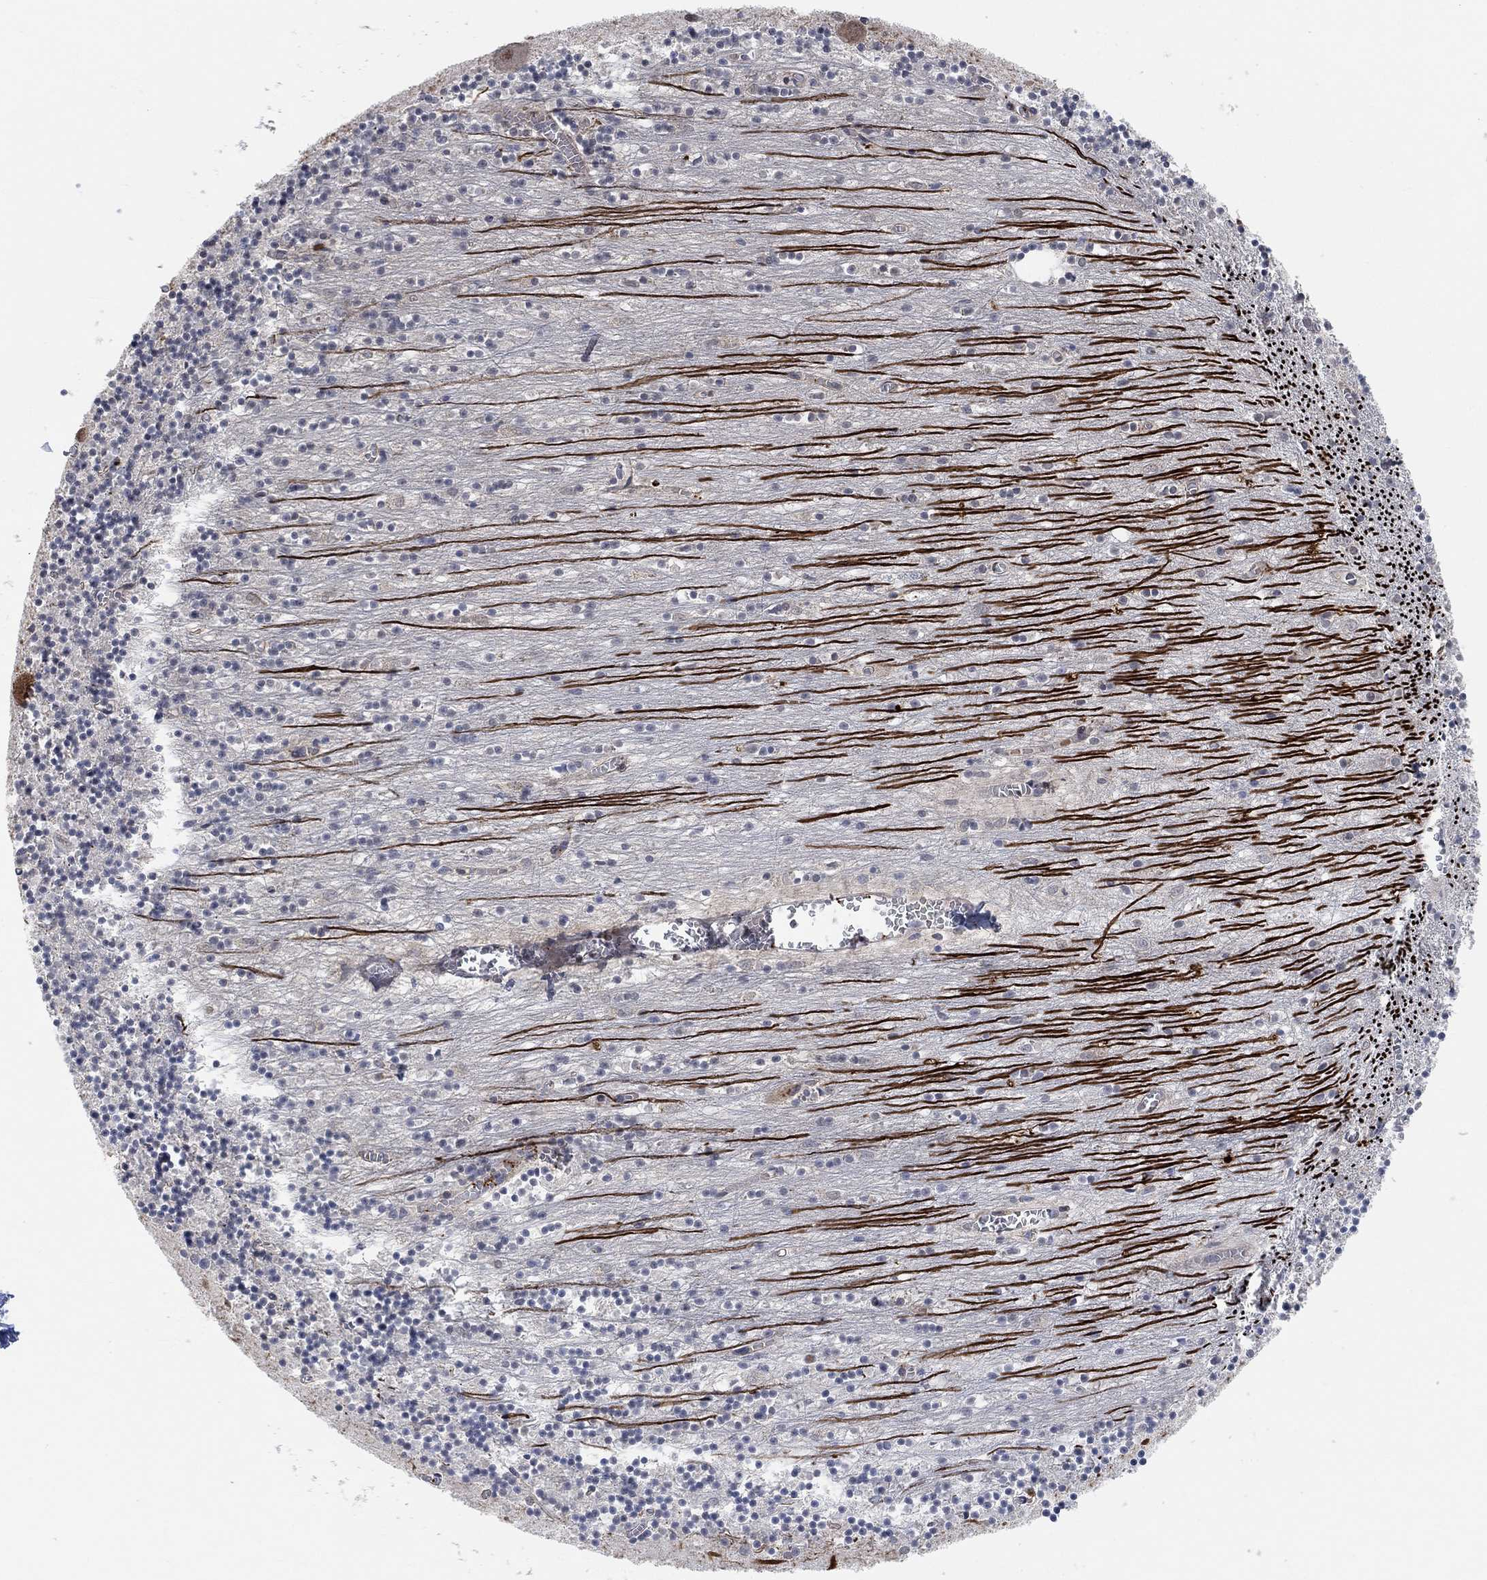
{"staining": {"intensity": "negative", "quantity": "none", "location": "none"}, "tissue": "cerebellum", "cell_type": "Cells in granular layer", "image_type": "normal", "snomed": [{"axis": "morphology", "description": "Normal tissue, NOS"}, {"axis": "topography", "description": "Cerebellum"}], "caption": "The image displays no significant staining in cells in granular layer of cerebellum.", "gene": "PWWP2B", "patient": {"sex": "female", "age": 64}}